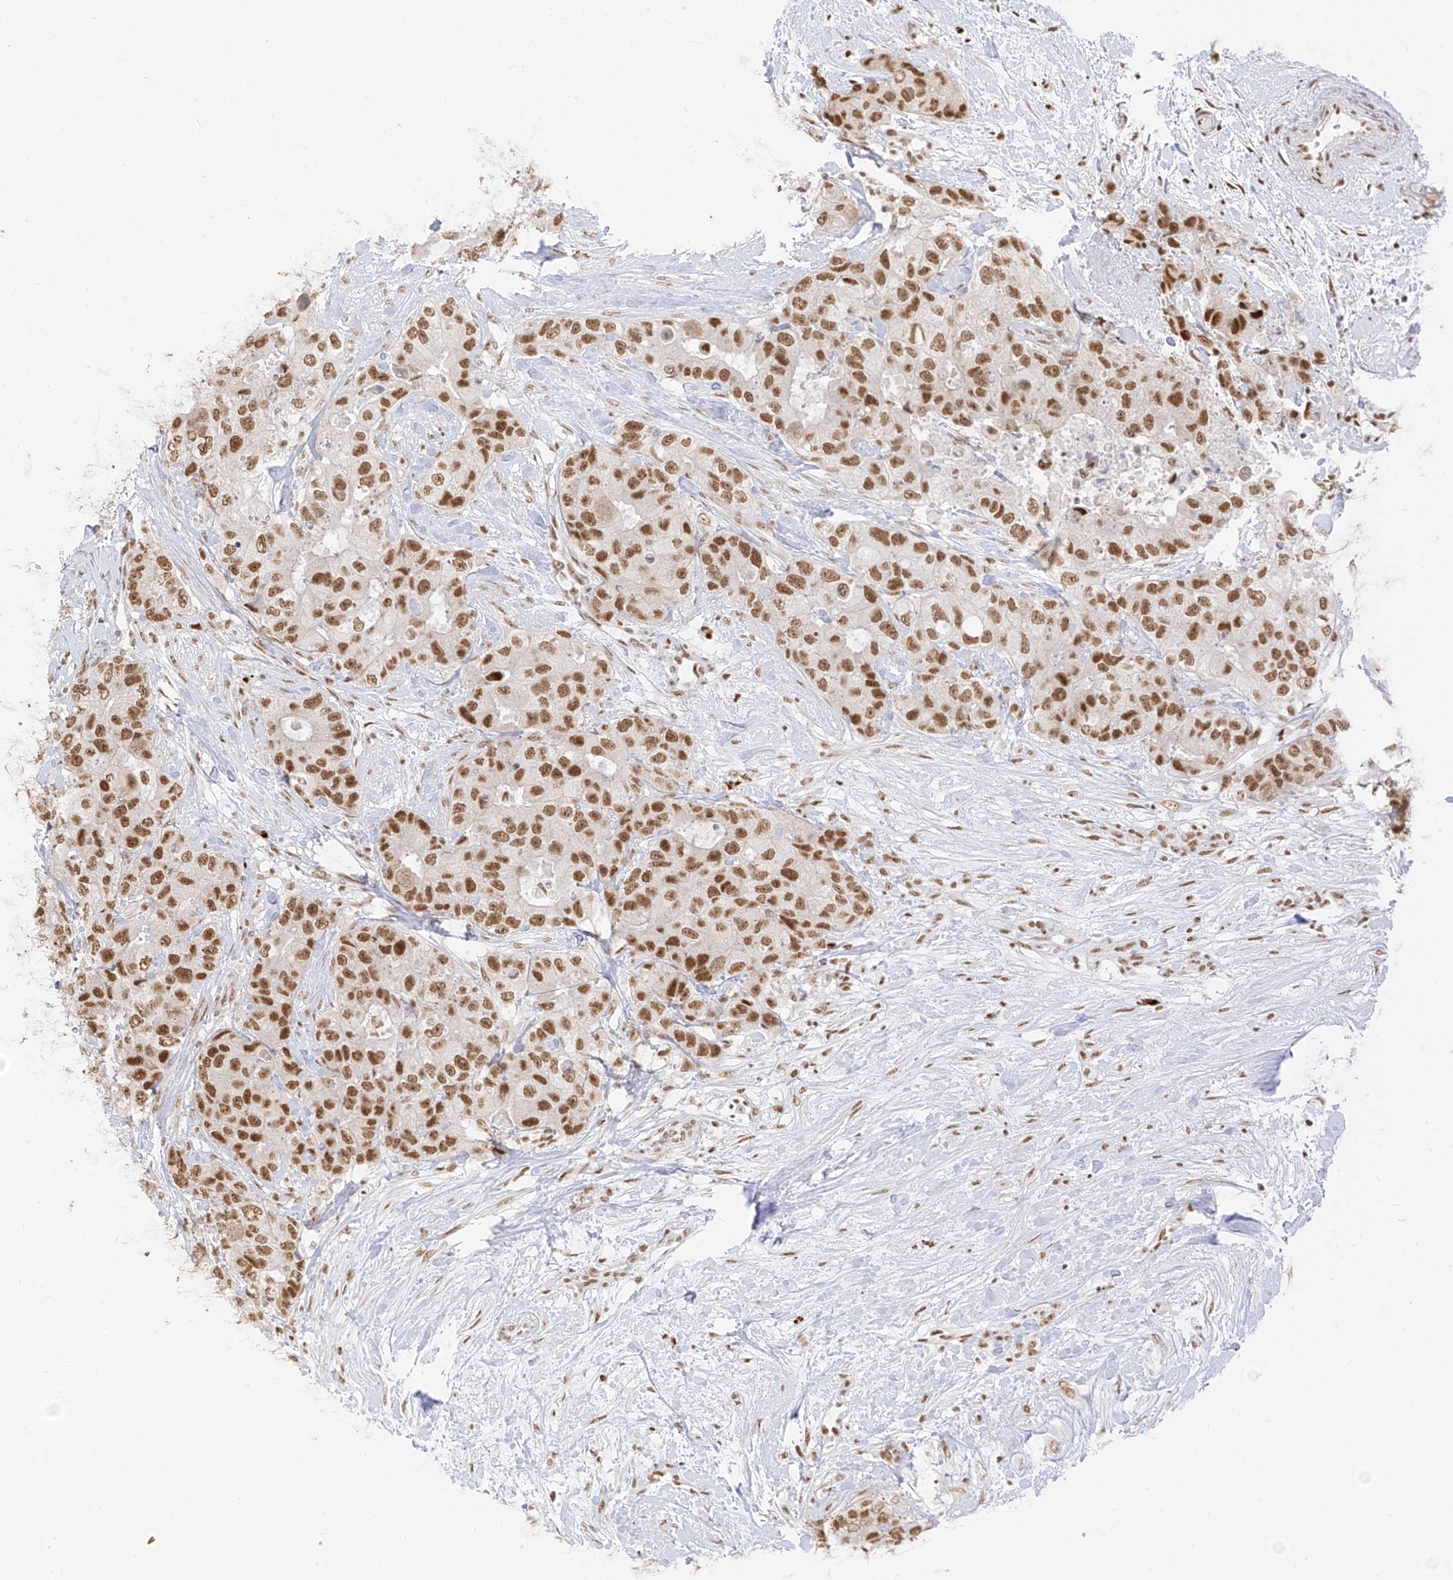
{"staining": {"intensity": "moderate", "quantity": "25%-75%", "location": "nuclear"}, "tissue": "breast cancer", "cell_type": "Tumor cells", "image_type": "cancer", "snomed": [{"axis": "morphology", "description": "Duct carcinoma"}, {"axis": "topography", "description": "Breast"}], "caption": "Immunohistochemistry of human invasive ductal carcinoma (breast) displays medium levels of moderate nuclear staining in approximately 25%-75% of tumor cells.", "gene": "SUPT5H", "patient": {"sex": "female", "age": 62}}